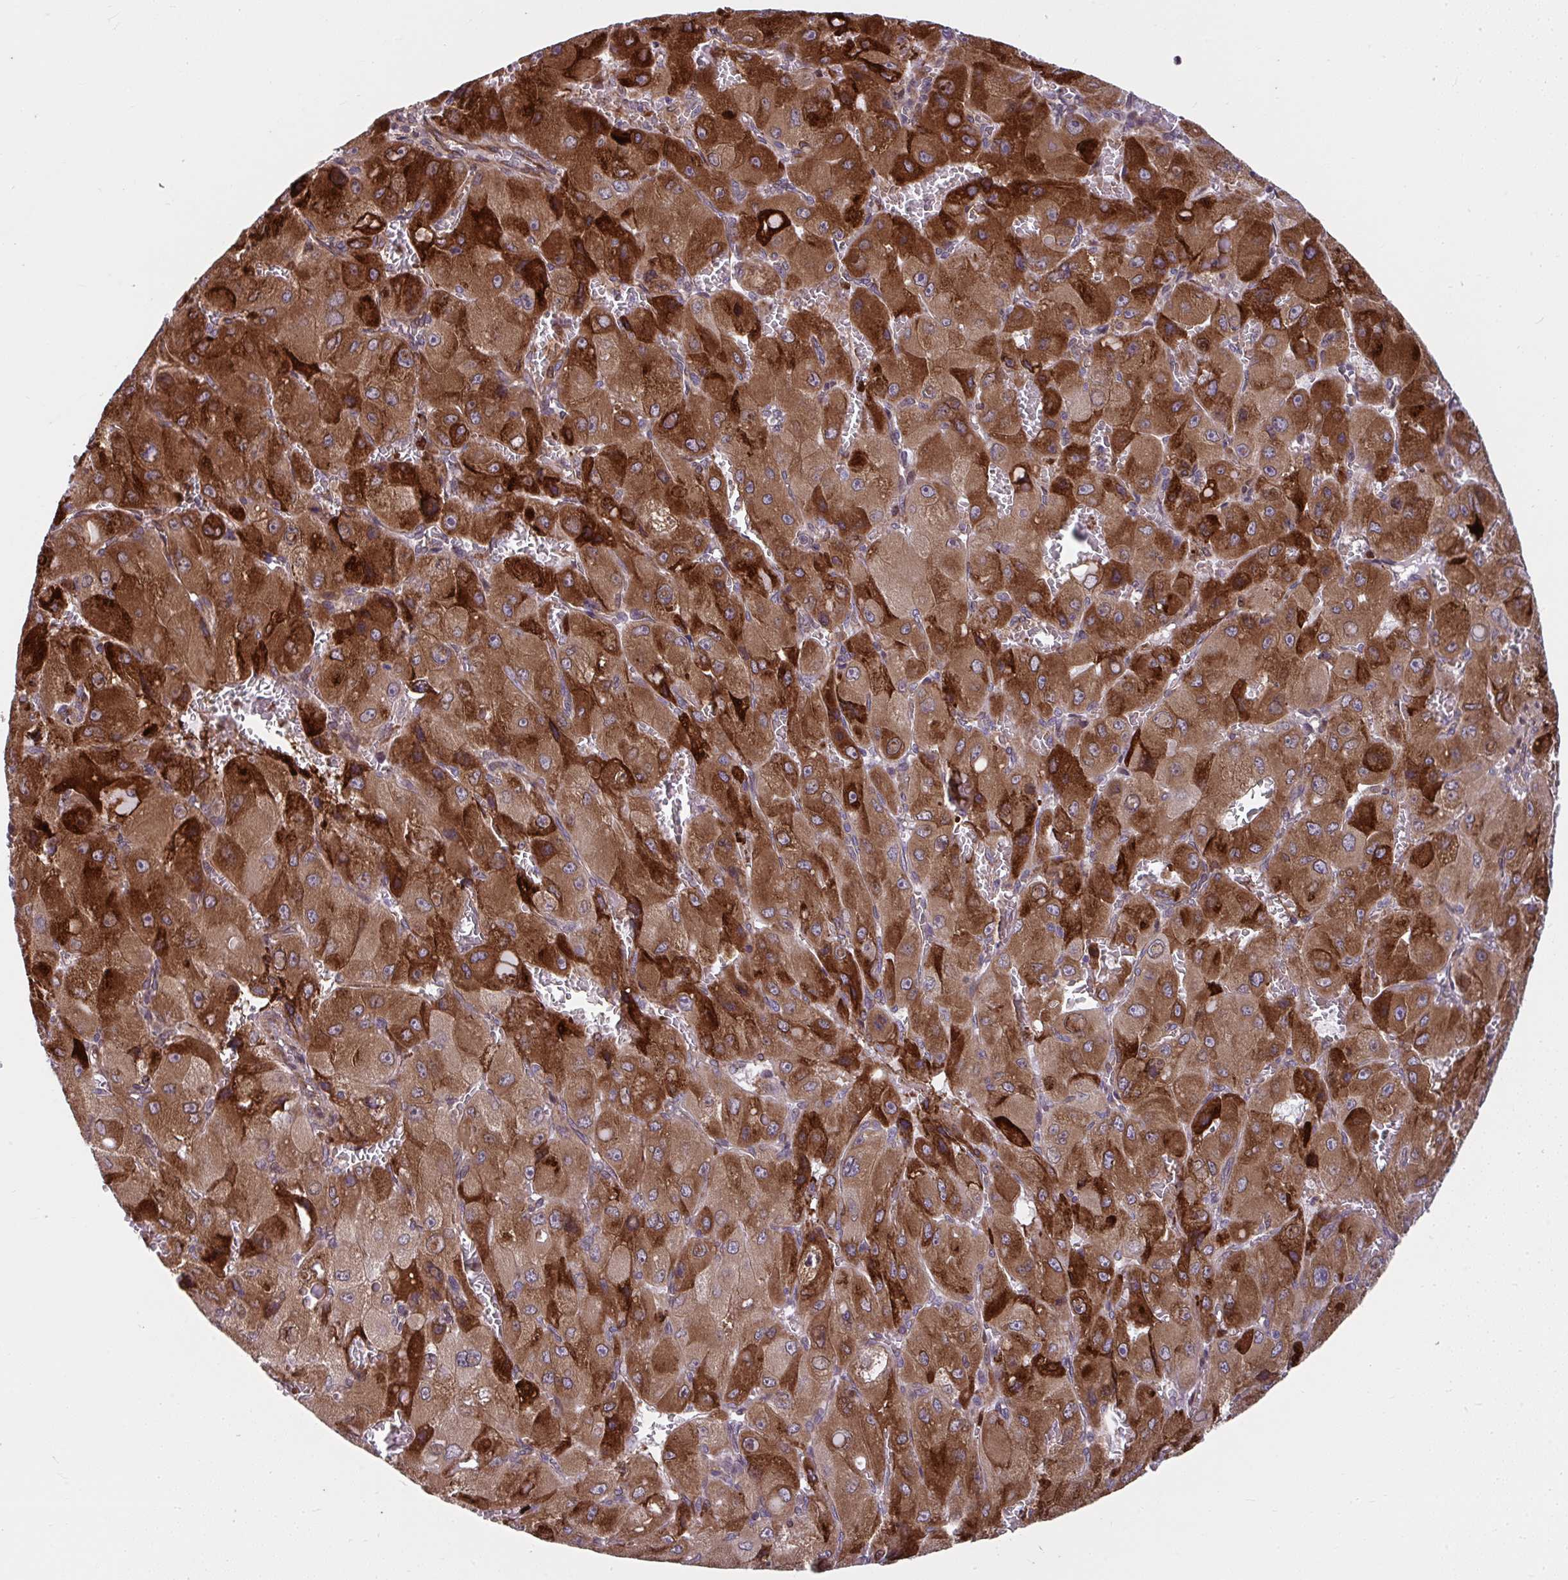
{"staining": {"intensity": "strong", "quantity": ">75%", "location": "cytoplasmic/membranous"}, "tissue": "liver cancer", "cell_type": "Tumor cells", "image_type": "cancer", "snomed": [{"axis": "morphology", "description": "Carcinoma, Hepatocellular, NOS"}, {"axis": "topography", "description": "Liver"}], "caption": "Tumor cells show strong cytoplasmic/membranous expression in about >75% of cells in hepatocellular carcinoma (liver). (brown staining indicates protein expression, while blue staining denotes nuclei).", "gene": "STIM2", "patient": {"sex": "male", "age": 27}}